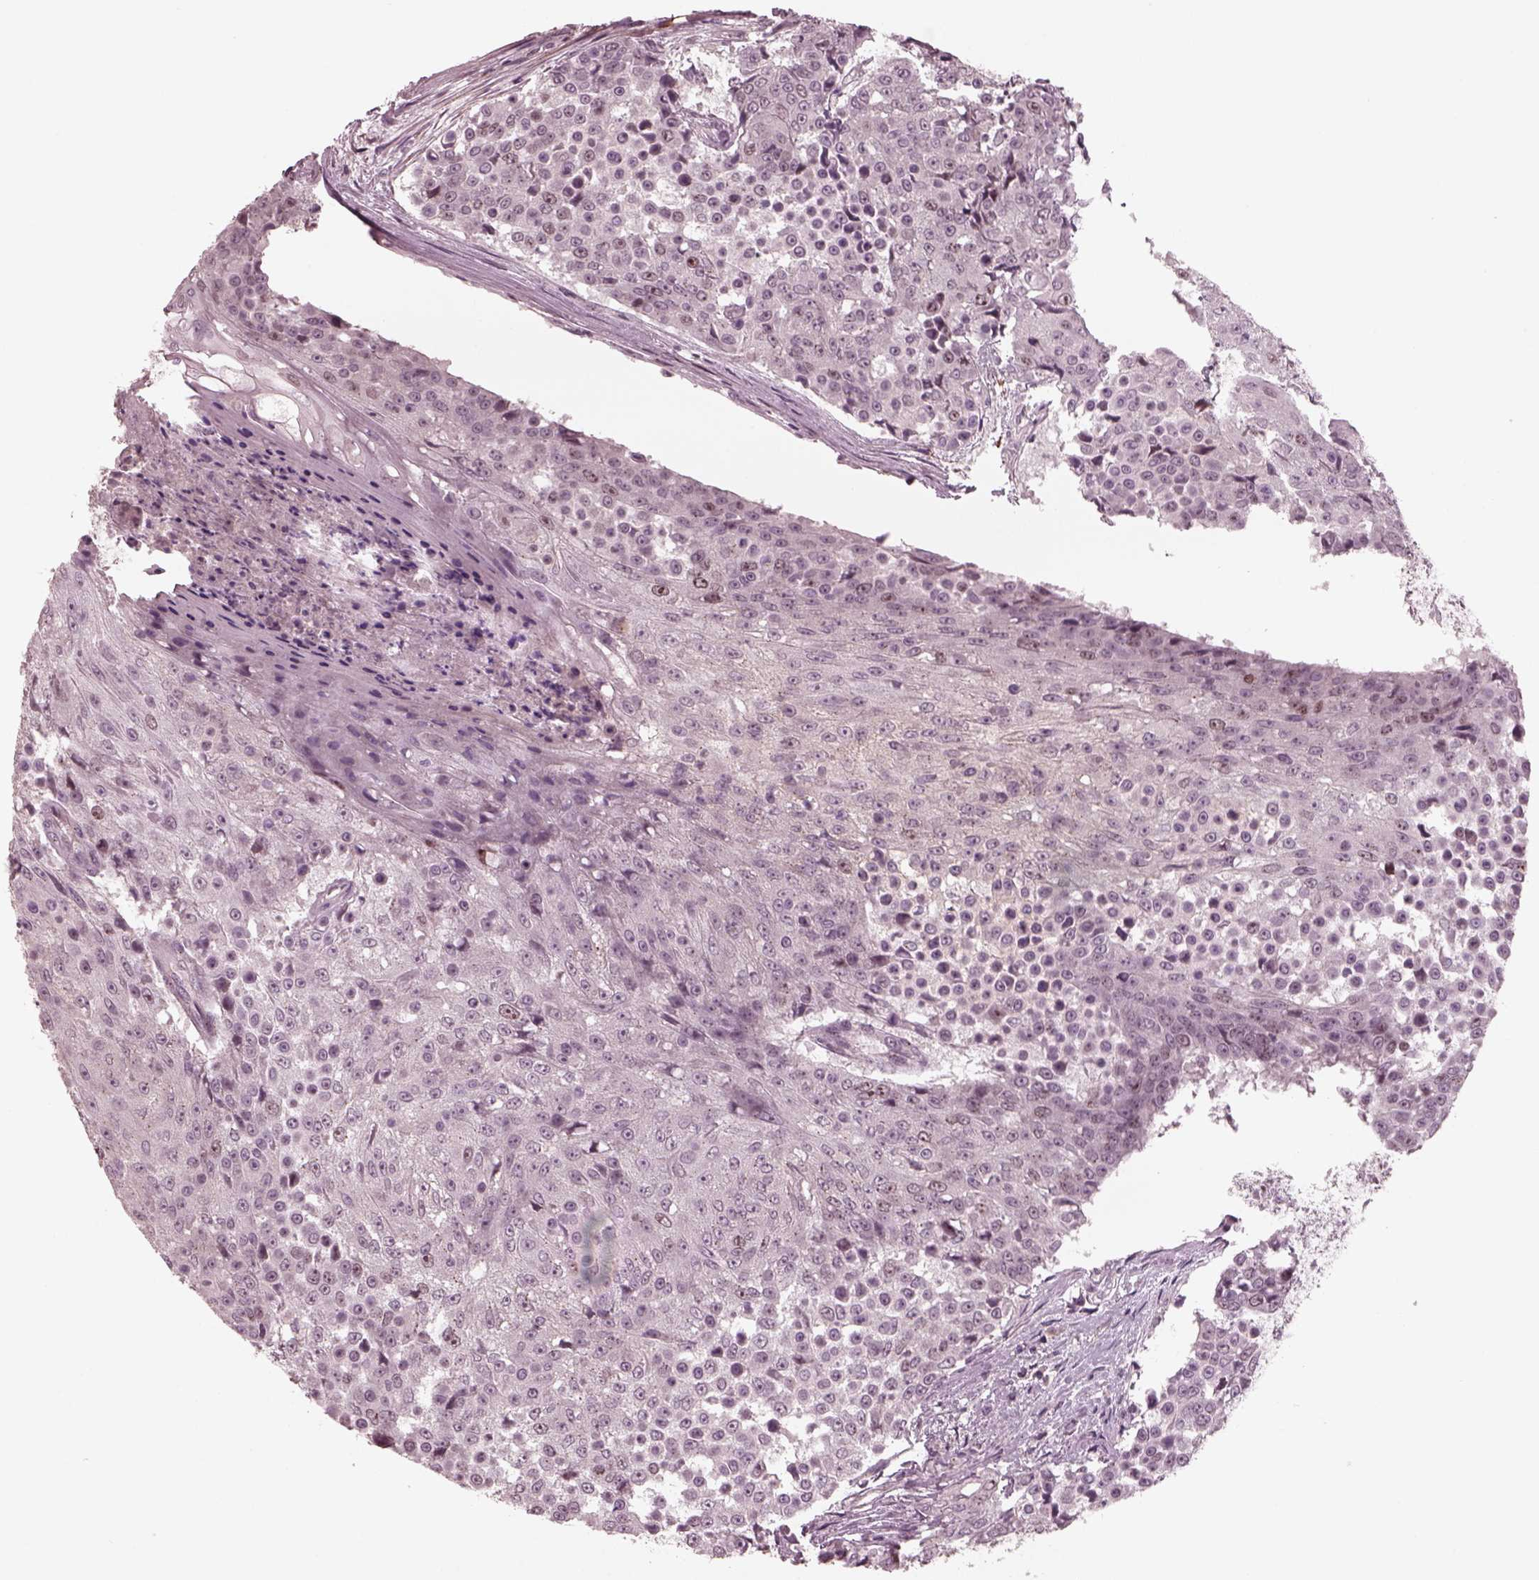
{"staining": {"intensity": "negative", "quantity": "none", "location": "none"}, "tissue": "urothelial cancer", "cell_type": "Tumor cells", "image_type": "cancer", "snomed": [{"axis": "morphology", "description": "Urothelial carcinoma, High grade"}, {"axis": "topography", "description": "Urinary bladder"}], "caption": "Urothelial cancer was stained to show a protein in brown. There is no significant expression in tumor cells.", "gene": "SAXO1", "patient": {"sex": "female", "age": 63}}